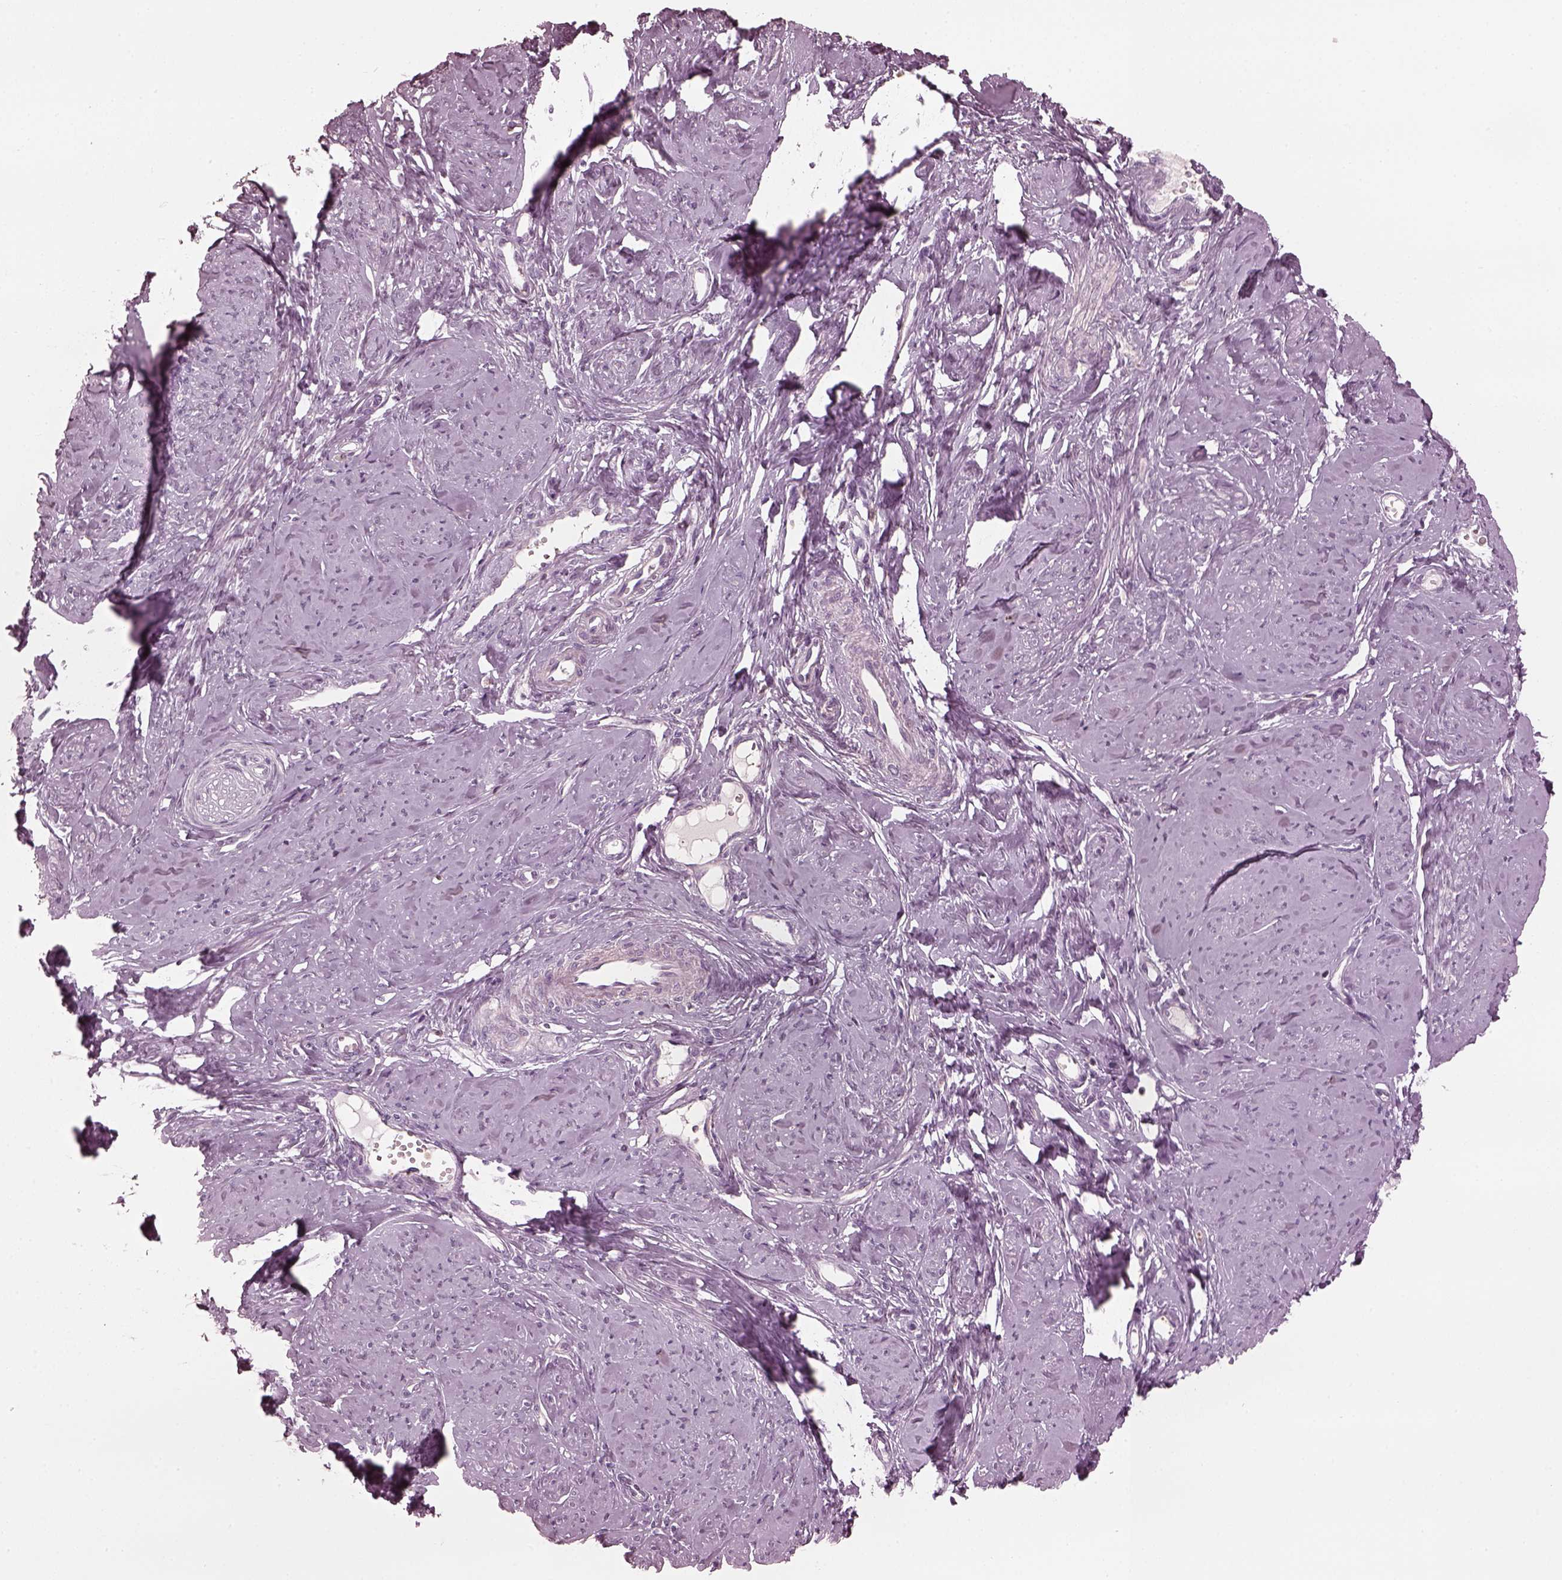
{"staining": {"intensity": "negative", "quantity": "none", "location": "none"}, "tissue": "smooth muscle", "cell_type": "Smooth muscle cells", "image_type": "normal", "snomed": [{"axis": "morphology", "description": "Normal tissue, NOS"}, {"axis": "topography", "description": "Smooth muscle"}], "caption": "Immunohistochemistry of normal smooth muscle reveals no staining in smooth muscle cells.", "gene": "PSTPIP2", "patient": {"sex": "female", "age": 48}}